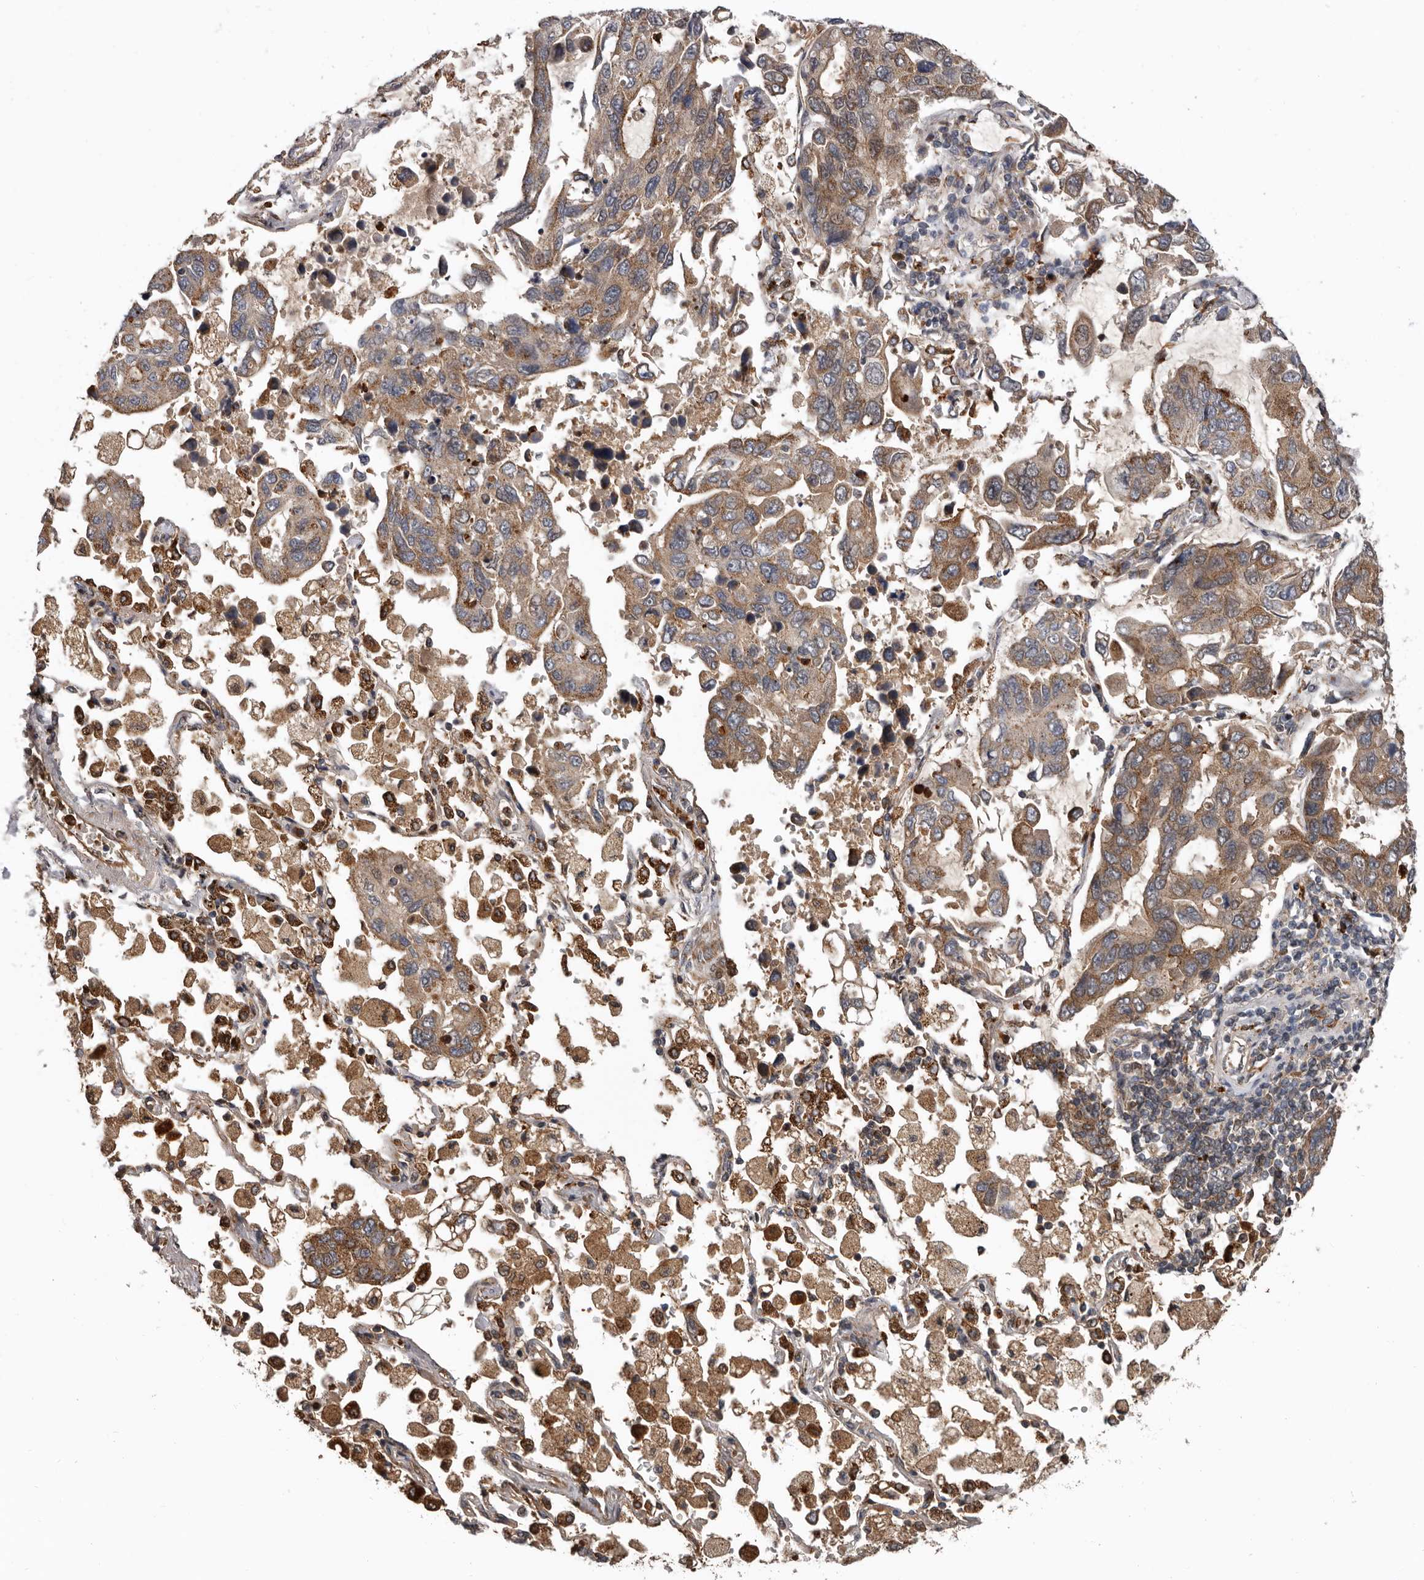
{"staining": {"intensity": "moderate", "quantity": ">75%", "location": "cytoplasmic/membranous"}, "tissue": "lung cancer", "cell_type": "Tumor cells", "image_type": "cancer", "snomed": [{"axis": "morphology", "description": "Adenocarcinoma, NOS"}, {"axis": "topography", "description": "Lung"}], "caption": "Lung cancer stained for a protein shows moderate cytoplasmic/membranous positivity in tumor cells. (IHC, brightfield microscopy, high magnification).", "gene": "FGFR4", "patient": {"sex": "male", "age": 64}}